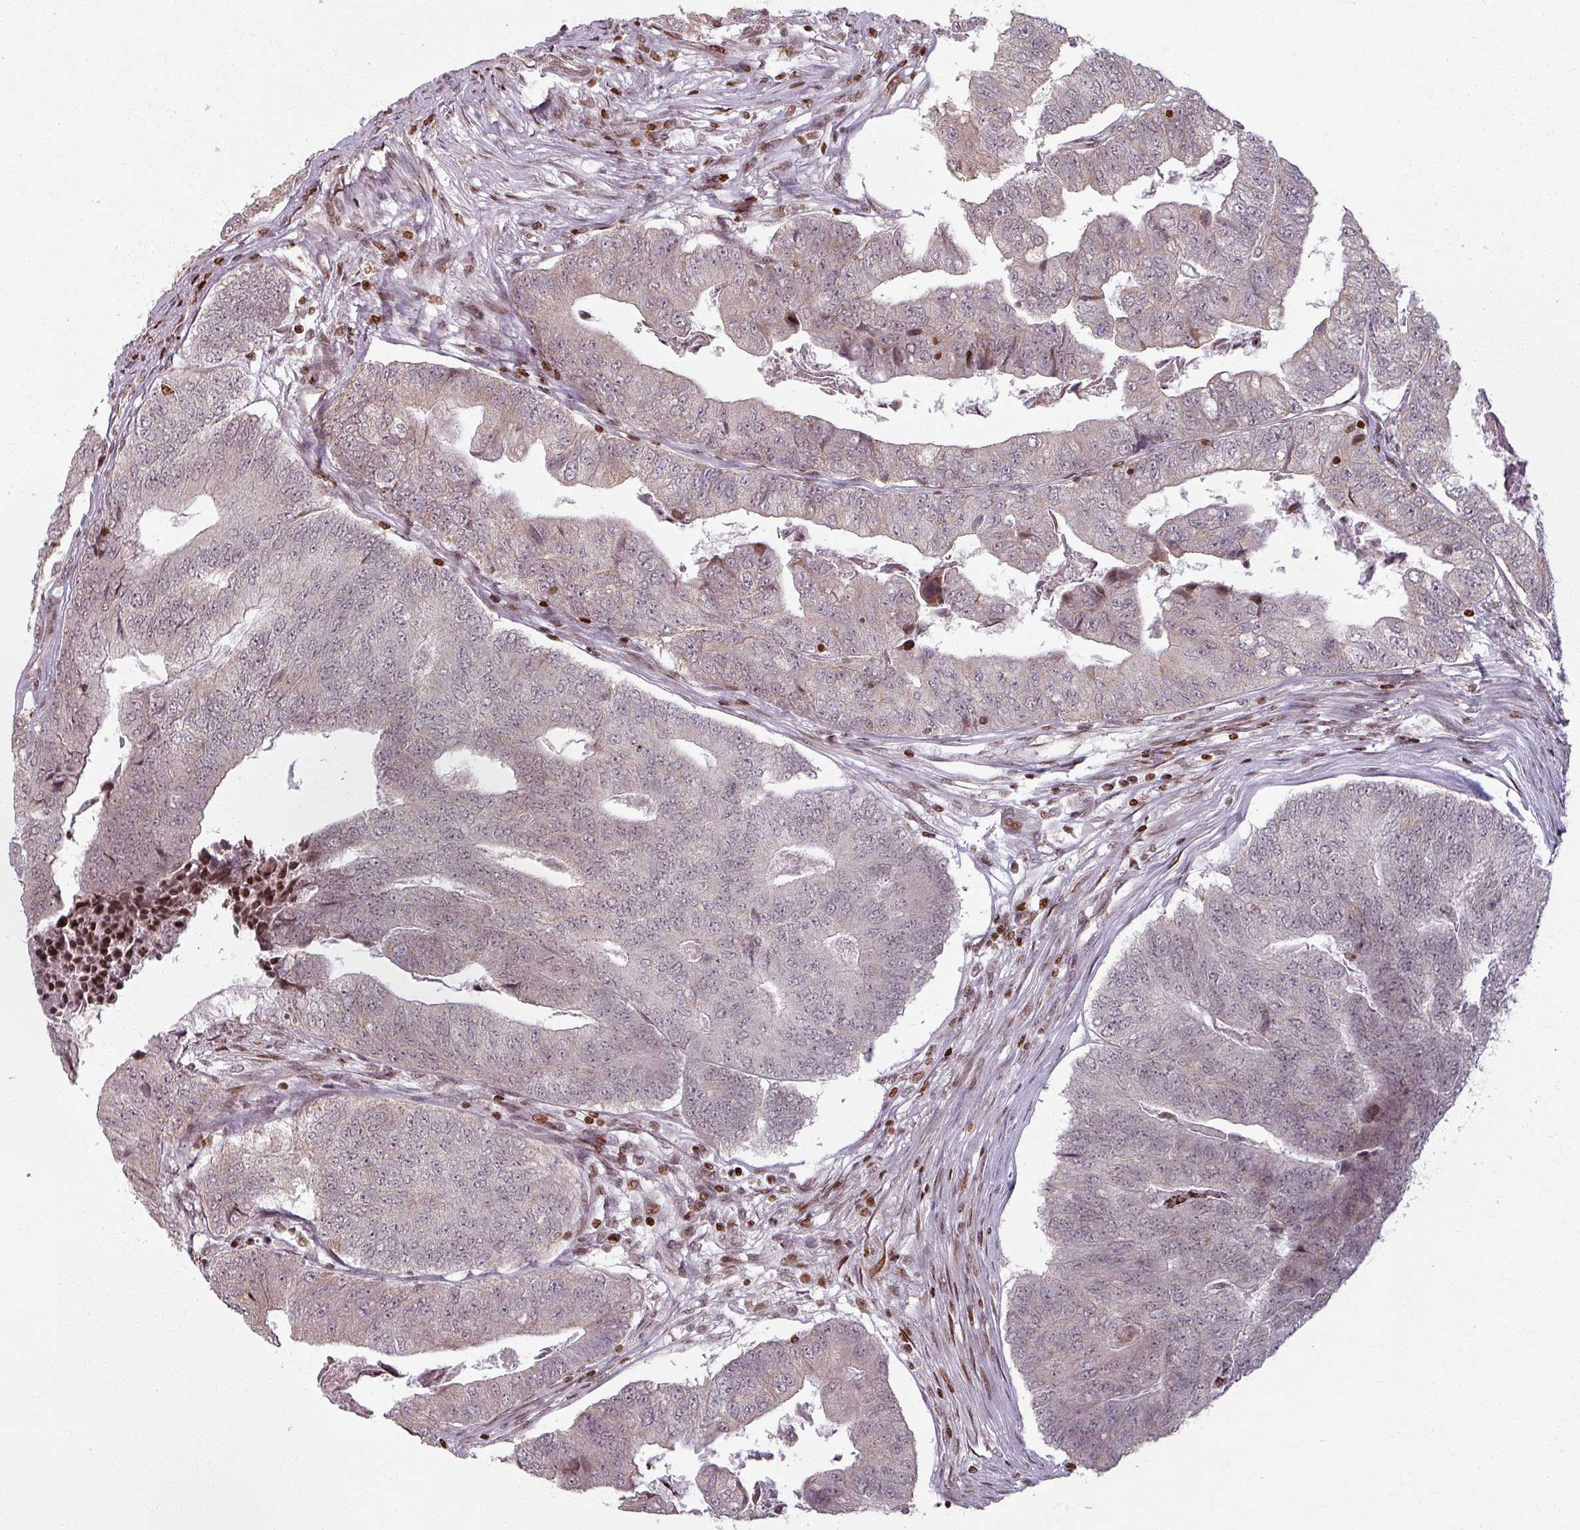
{"staining": {"intensity": "weak", "quantity": "25%-75%", "location": "cytoplasmic/membranous,nuclear"}, "tissue": "colorectal cancer", "cell_type": "Tumor cells", "image_type": "cancer", "snomed": [{"axis": "morphology", "description": "Adenocarcinoma, NOS"}, {"axis": "topography", "description": "Colon"}], "caption": "Immunohistochemistry image of colorectal cancer (adenocarcinoma) stained for a protein (brown), which shows low levels of weak cytoplasmic/membranous and nuclear expression in approximately 25%-75% of tumor cells.", "gene": "NCOR1", "patient": {"sex": "female", "age": 67}}